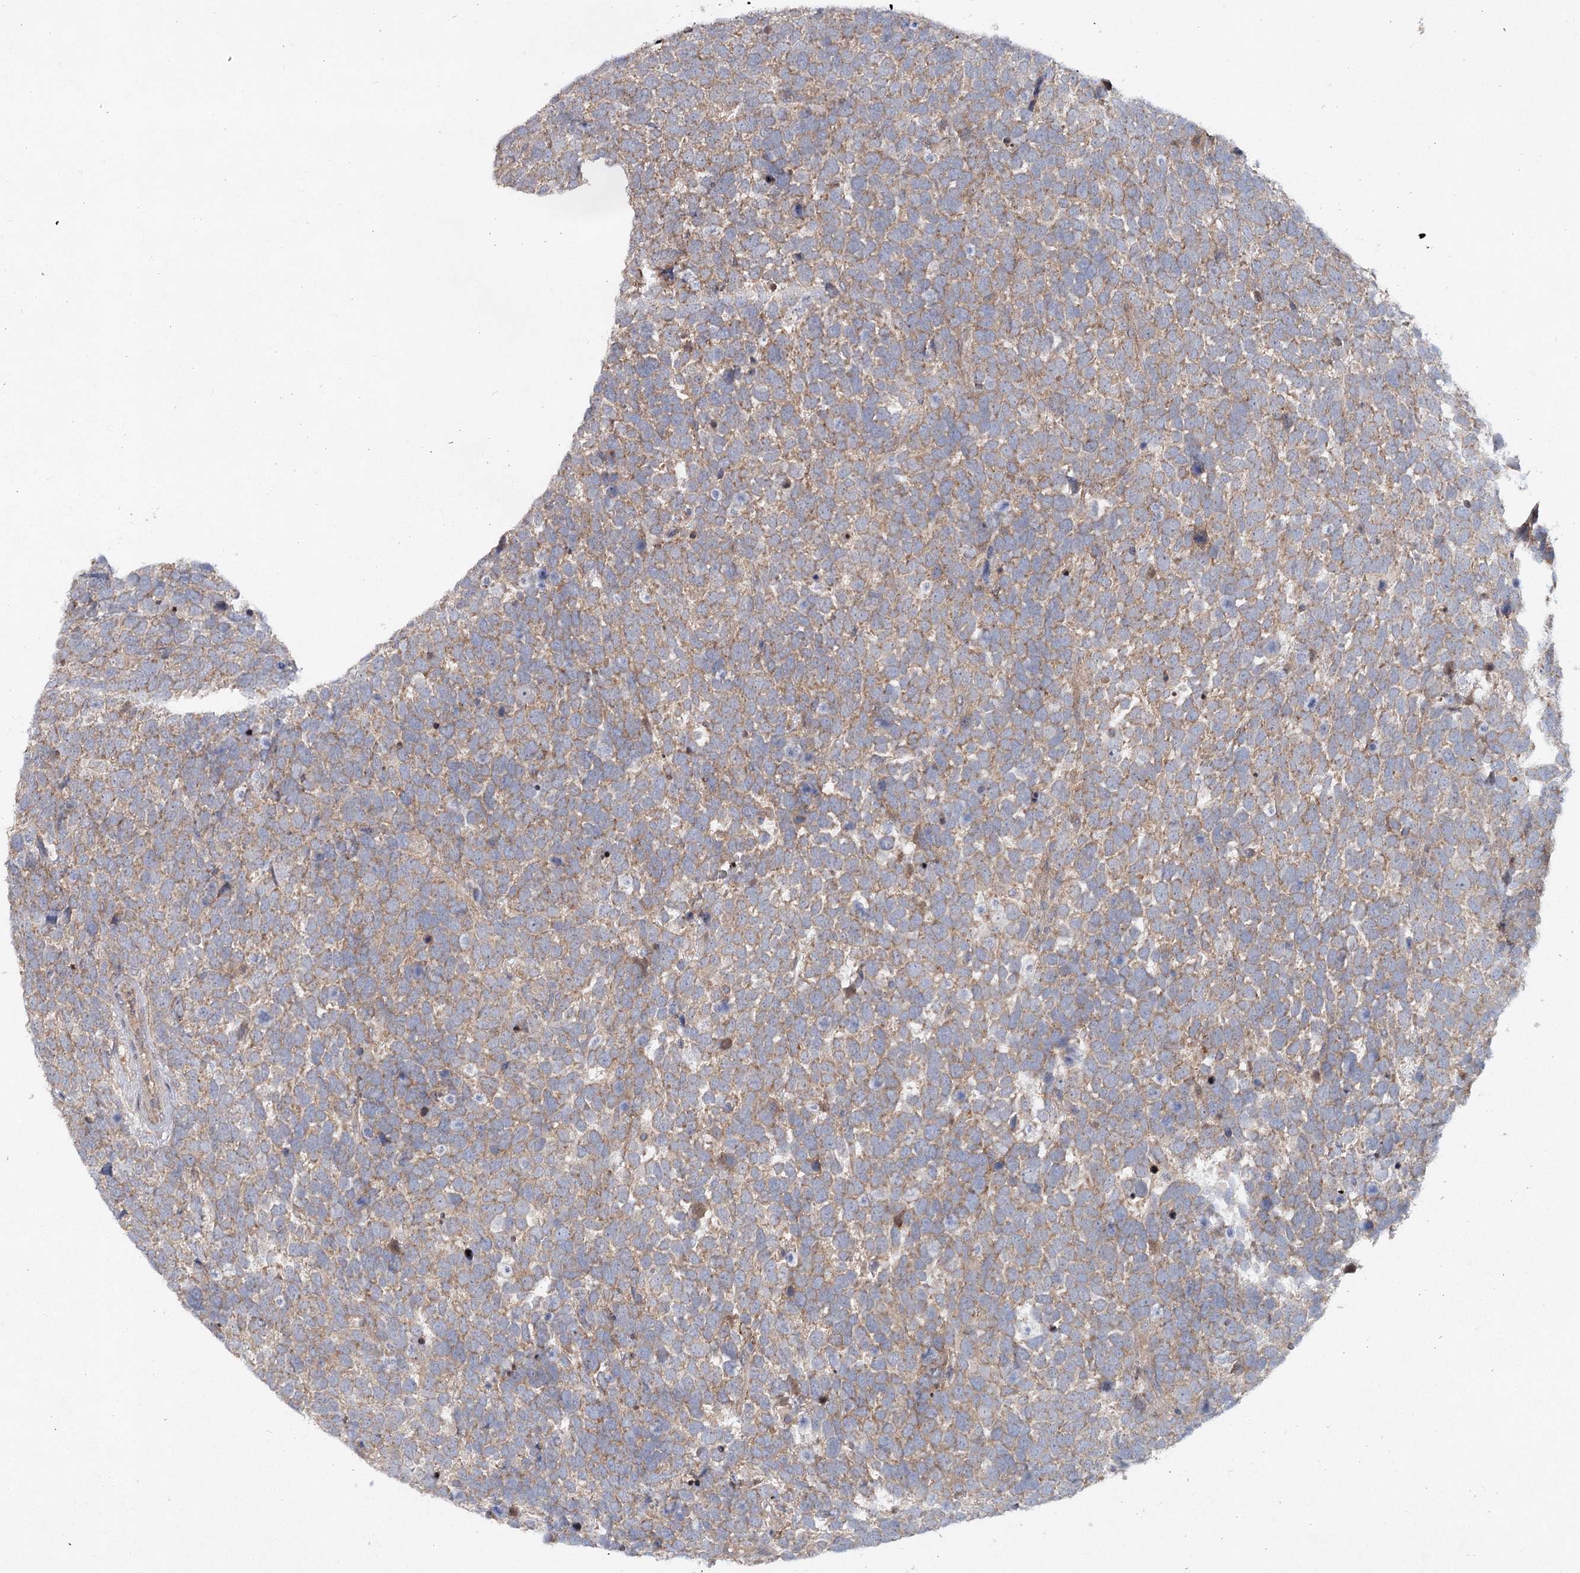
{"staining": {"intensity": "weak", "quantity": ">75%", "location": "cytoplasmic/membranous"}, "tissue": "urothelial cancer", "cell_type": "Tumor cells", "image_type": "cancer", "snomed": [{"axis": "morphology", "description": "Urothelial carcinoma, High grade"}, {"axis": "topography", "description": "Urinary bladder"}], "caption": "Approximately >75% of tumor cells in high-grade urothelial carcinoma exhibit weak cytoplasmic/membranous protein staining as visualized by brown immunohistochemical staining.", "gene": "MAP3K13", "patient": {"sex": "female", "age": 82}}